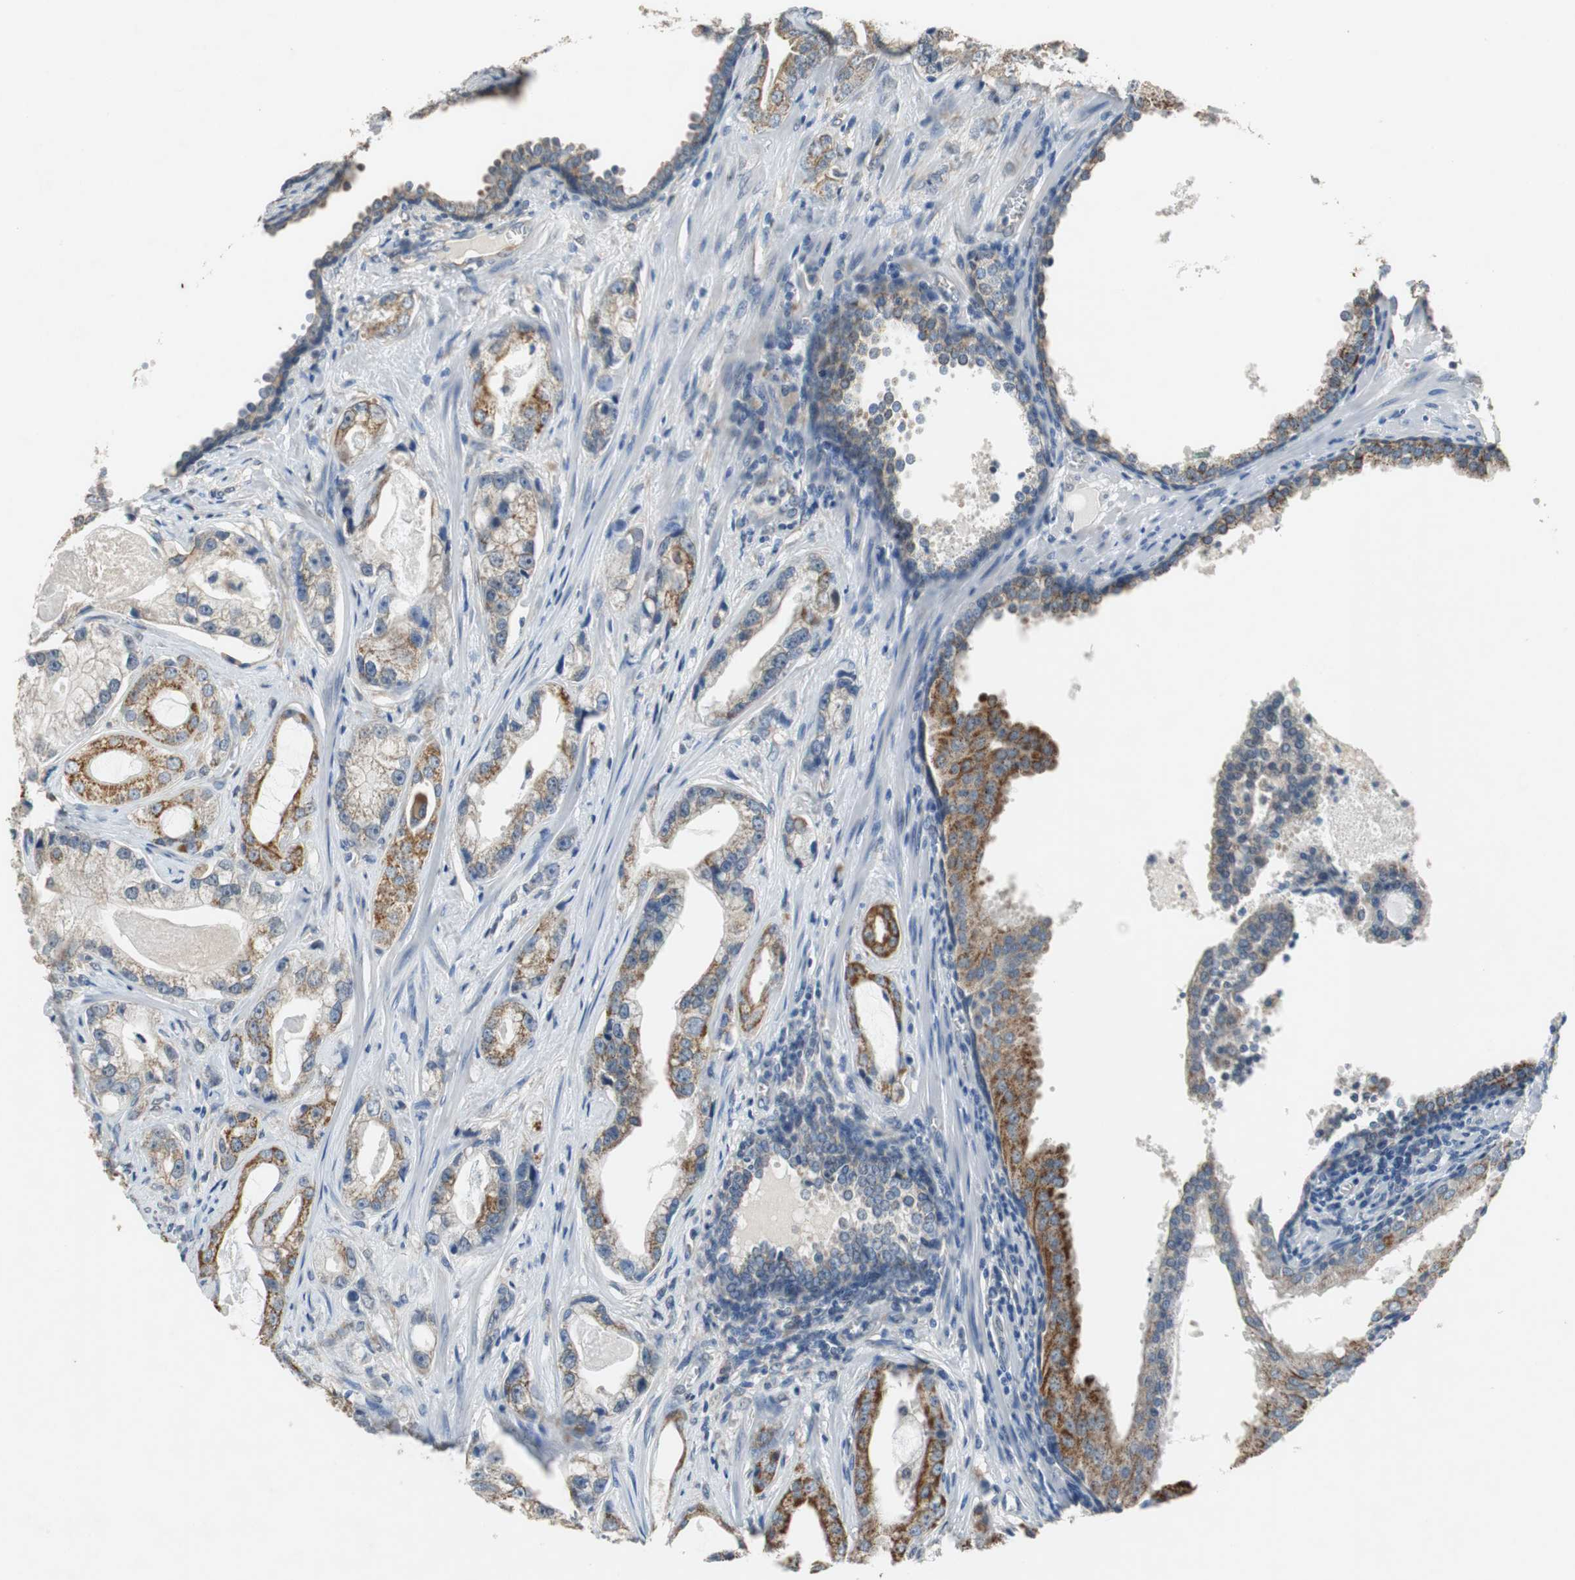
{"staining": {"intensity": "moderate", "quantity": "25%-75%", "location": "cytoplasmic/membranous"}, "tissue": "prostate cancer", "cell_type": "Tumor cells", "image_type": "cancer", "snomed": [{"axis": "morphology", "description": "Adenocarcinoma, Low grade"}, {"axis": "topography", "description": "Prostate"}], "caption": "Immunohistochemistry (IHC) micrograph of neoplastic tissue: human prostate low-grade adenocarcinoma stained using immunohistochemistry displays medium levels of moderate protein expression localized specifically in the cytoplasmic/membranous of tumor cells, appearing as a cytoplasmic/membranous brown color.", "gene": "ALDH4A1", "patient": {"sex": "male", "age": 59}}